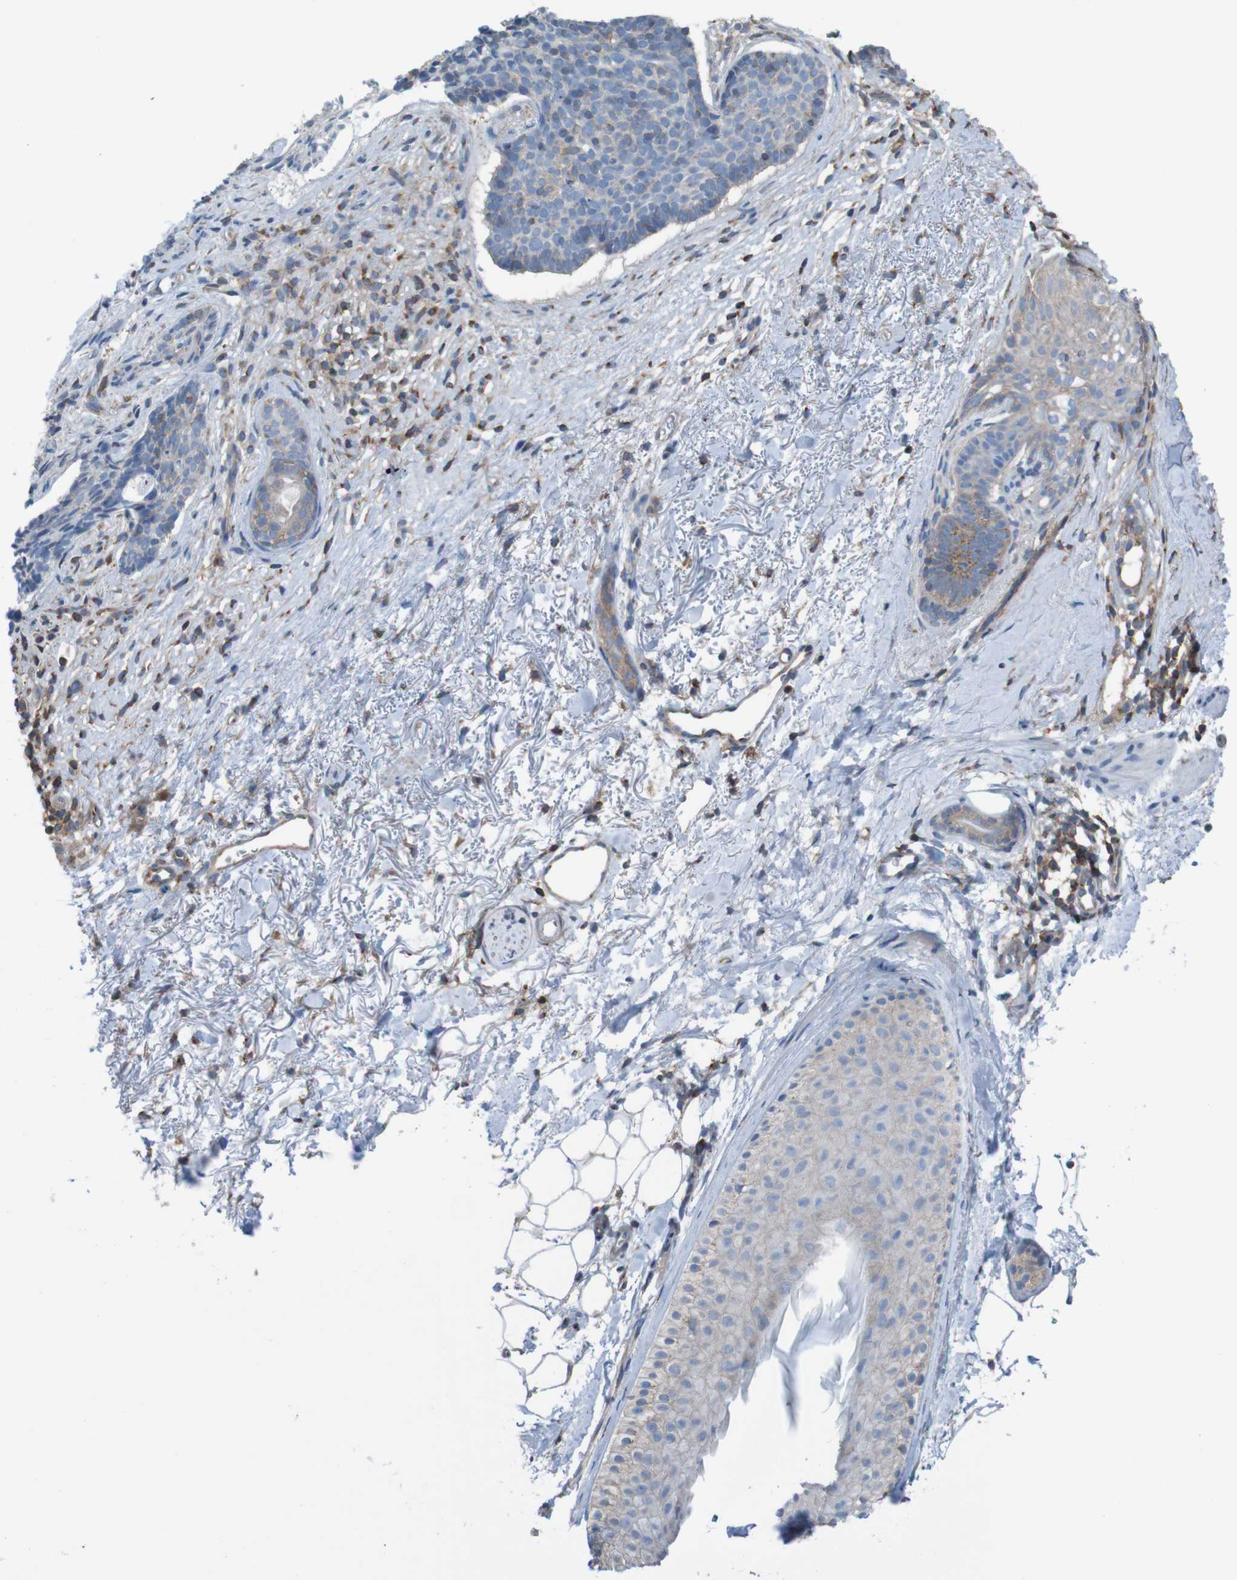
{"staining": {"intensity": "moderate", "quantity": "25%-75%", "location": "cytoplasmic/membranous"}, "tissue": "skin cancer", "cell_type": "Tumor cells", "image_type": "cancer", "snomed": [{"axis": "morphology", "description": "Normal tissue, NOS"}, {"axis": "morphology", "description": "Basal cell carcinoma"}, {"axis": "topography", "description": "Skin"}], "caption": "Immunohistochemistry (IHC) histopathology image of neoplastic tissue: human skin basal cell carcinoma stained using immunohistochemistry shows medium levels of moderate protein expression localized specifically in the cytoplasmic/membranous of tumor cells, appearing as a cytoplasmic/membranous brown color.", "gene": "MINAR1", "patient": {"sex": "female", "age": 70}}